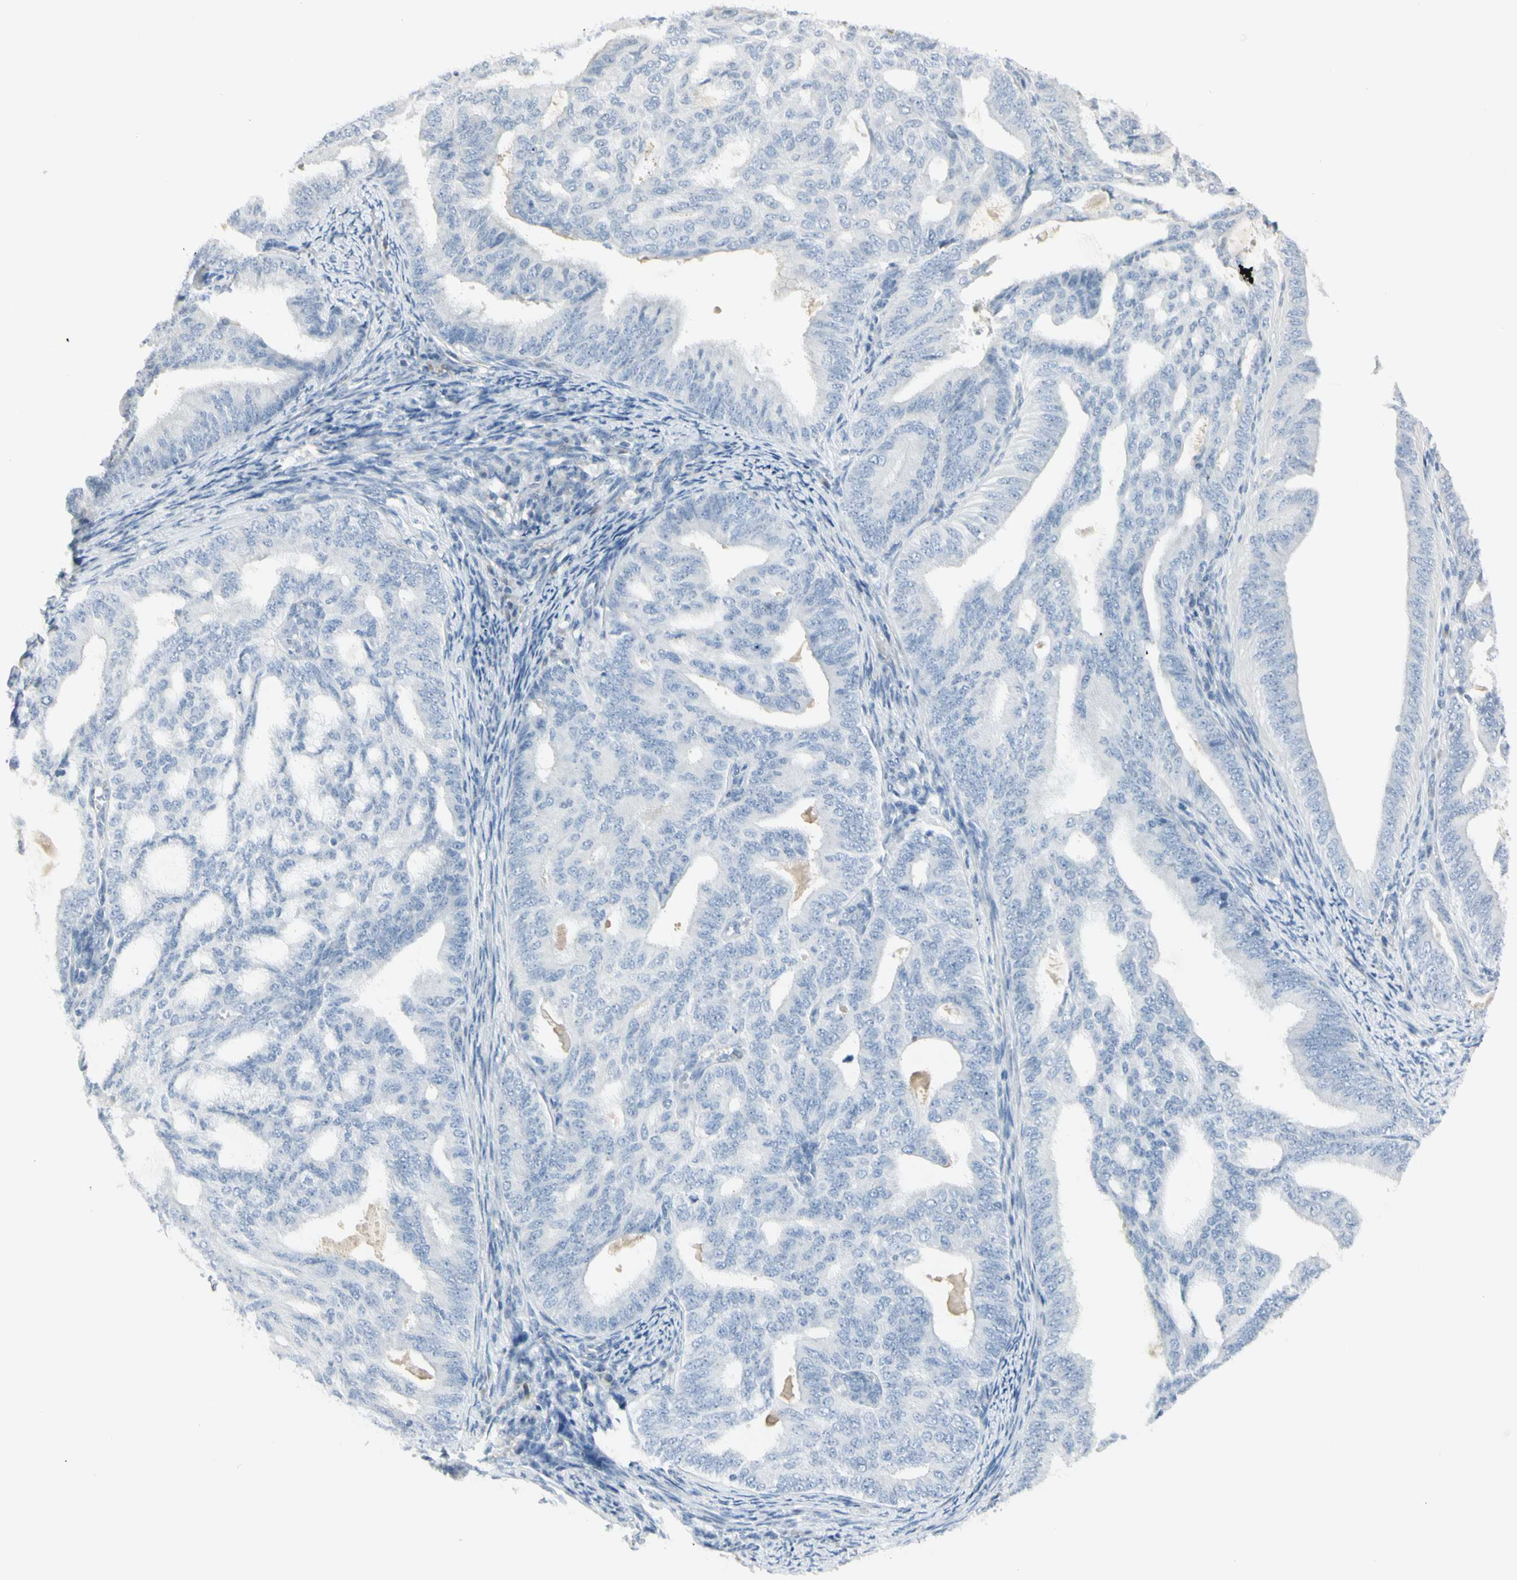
{"staining": {"intensity": "negative", "quantity": "none", "location": "none"}, "tissue": "endometrial cancer", "cell_type": "Tumor cells", "image_type": "cancer", "snomed": [{"axis": "morphology", "description": "Adenocarcinoma, NOS"}, {"axis": "topography", "description": "Endometrium"}], "caption": "Endometrial cancer was stained to show a protein in brown. There is no significant staining in tumor cells.", "gene": "PIP", "patient": {"sex": "female", "age": 58}}